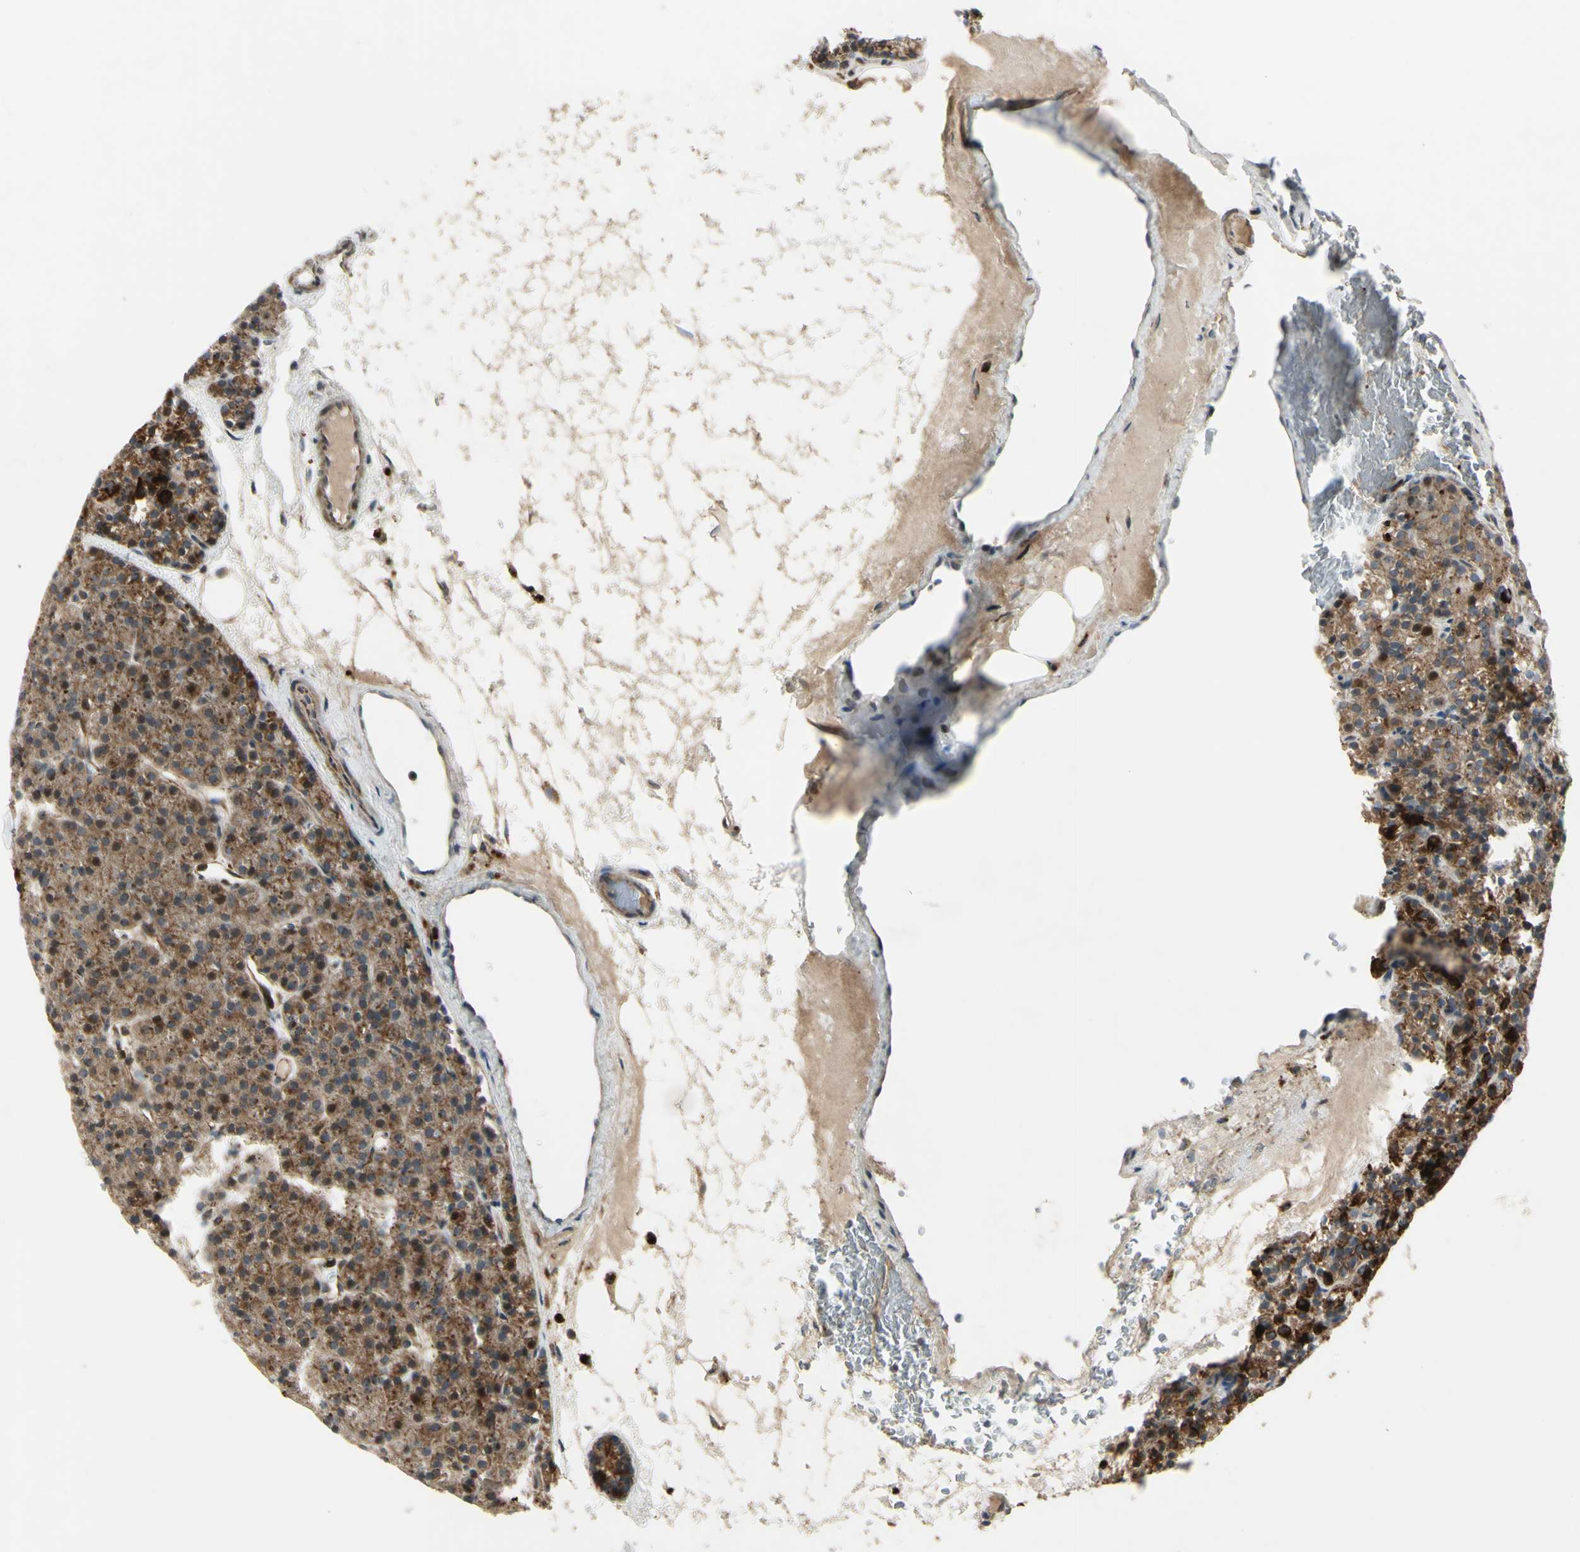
{"staining": {"intensity": "moderate", "quantity": ">75%", "location": "cytoplasmic/membranous"}, "tissue": "parathyroid gland", "cell_type": "Glandular cells", "image_type": "normal", "snomed": [{"axis": "morphology", "description": "Normal tissue, NOS"}, {"axis": "morphology", "description": "Hyperplasia, NOS"}, {"axis": "topography", "description": "Parathyroid gland"}], "caption": "Unremarkable parathyroid gland was stained to show a protein in brown. There is medium levels of moderate cytoplasmic/membranous staining in approximately >75% of glandular cells. The staining was performed using DAB, with brown indicating positive protein expression. Nuclei are stained blue with hematoxylin.", "gene": "NDFIP1", "patient": {"sex": "male", "age": 44}}